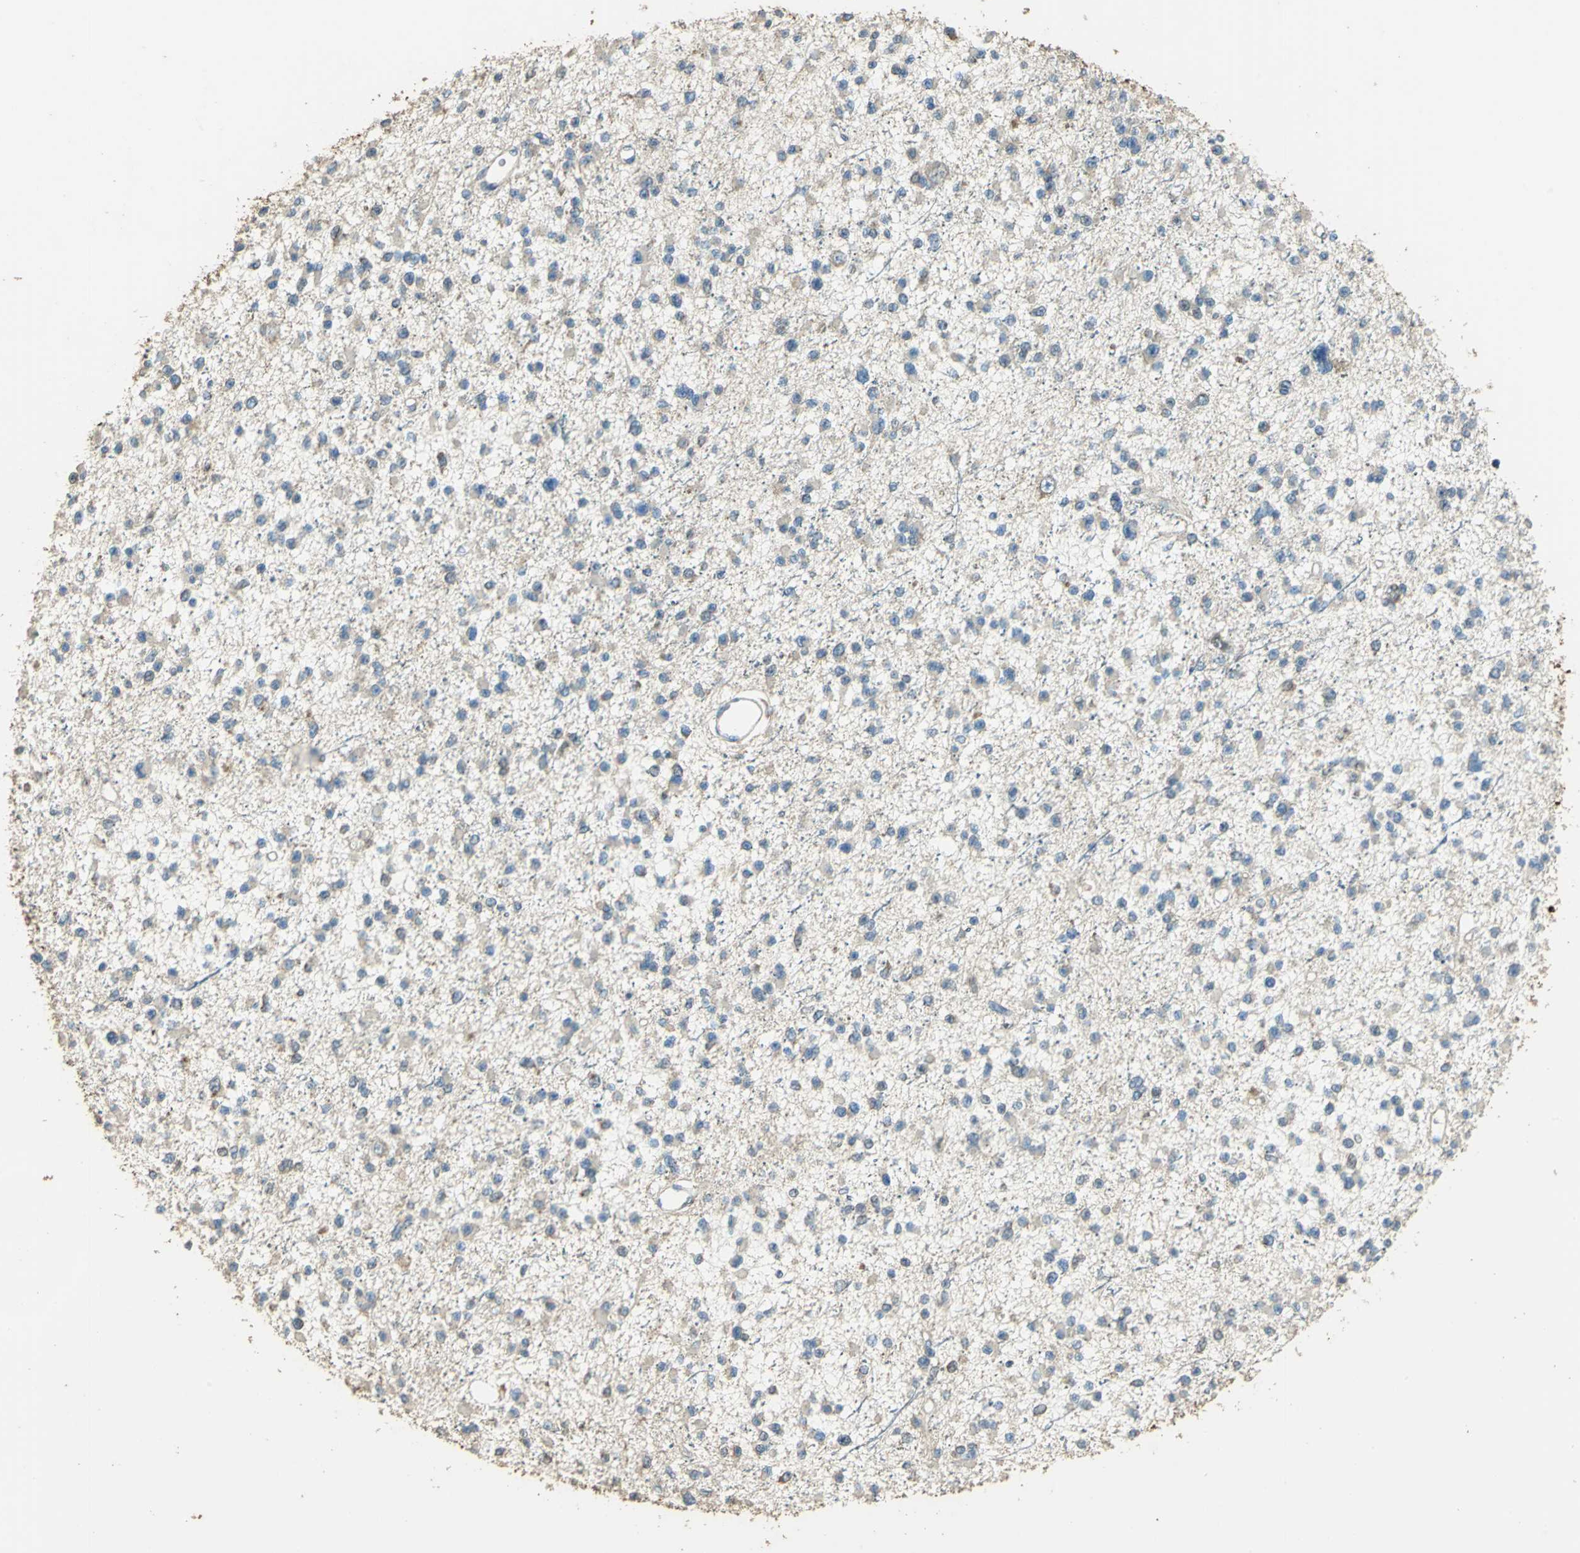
{"staining": {"intensity": "weak", "quantity": ">75%", "location": "cytoplasmic/membranous"}, "tissue": "glioma", "cell_type": "Tumor cells", "image_type": "cancer", "snomed": [{"axis": "morphology", "description": "Glioma, malignant, Low grade"}, {"axis": "topography", "description": "Brain"}], "caption": "Immunohistochemical staining of human glioma exhibits low levels of weak cytoplasmic/membranous protein staining in about >75% of tumor cells.", "gene": "TRAPPC2", "patient": {"sex": "female", "age": 22}}